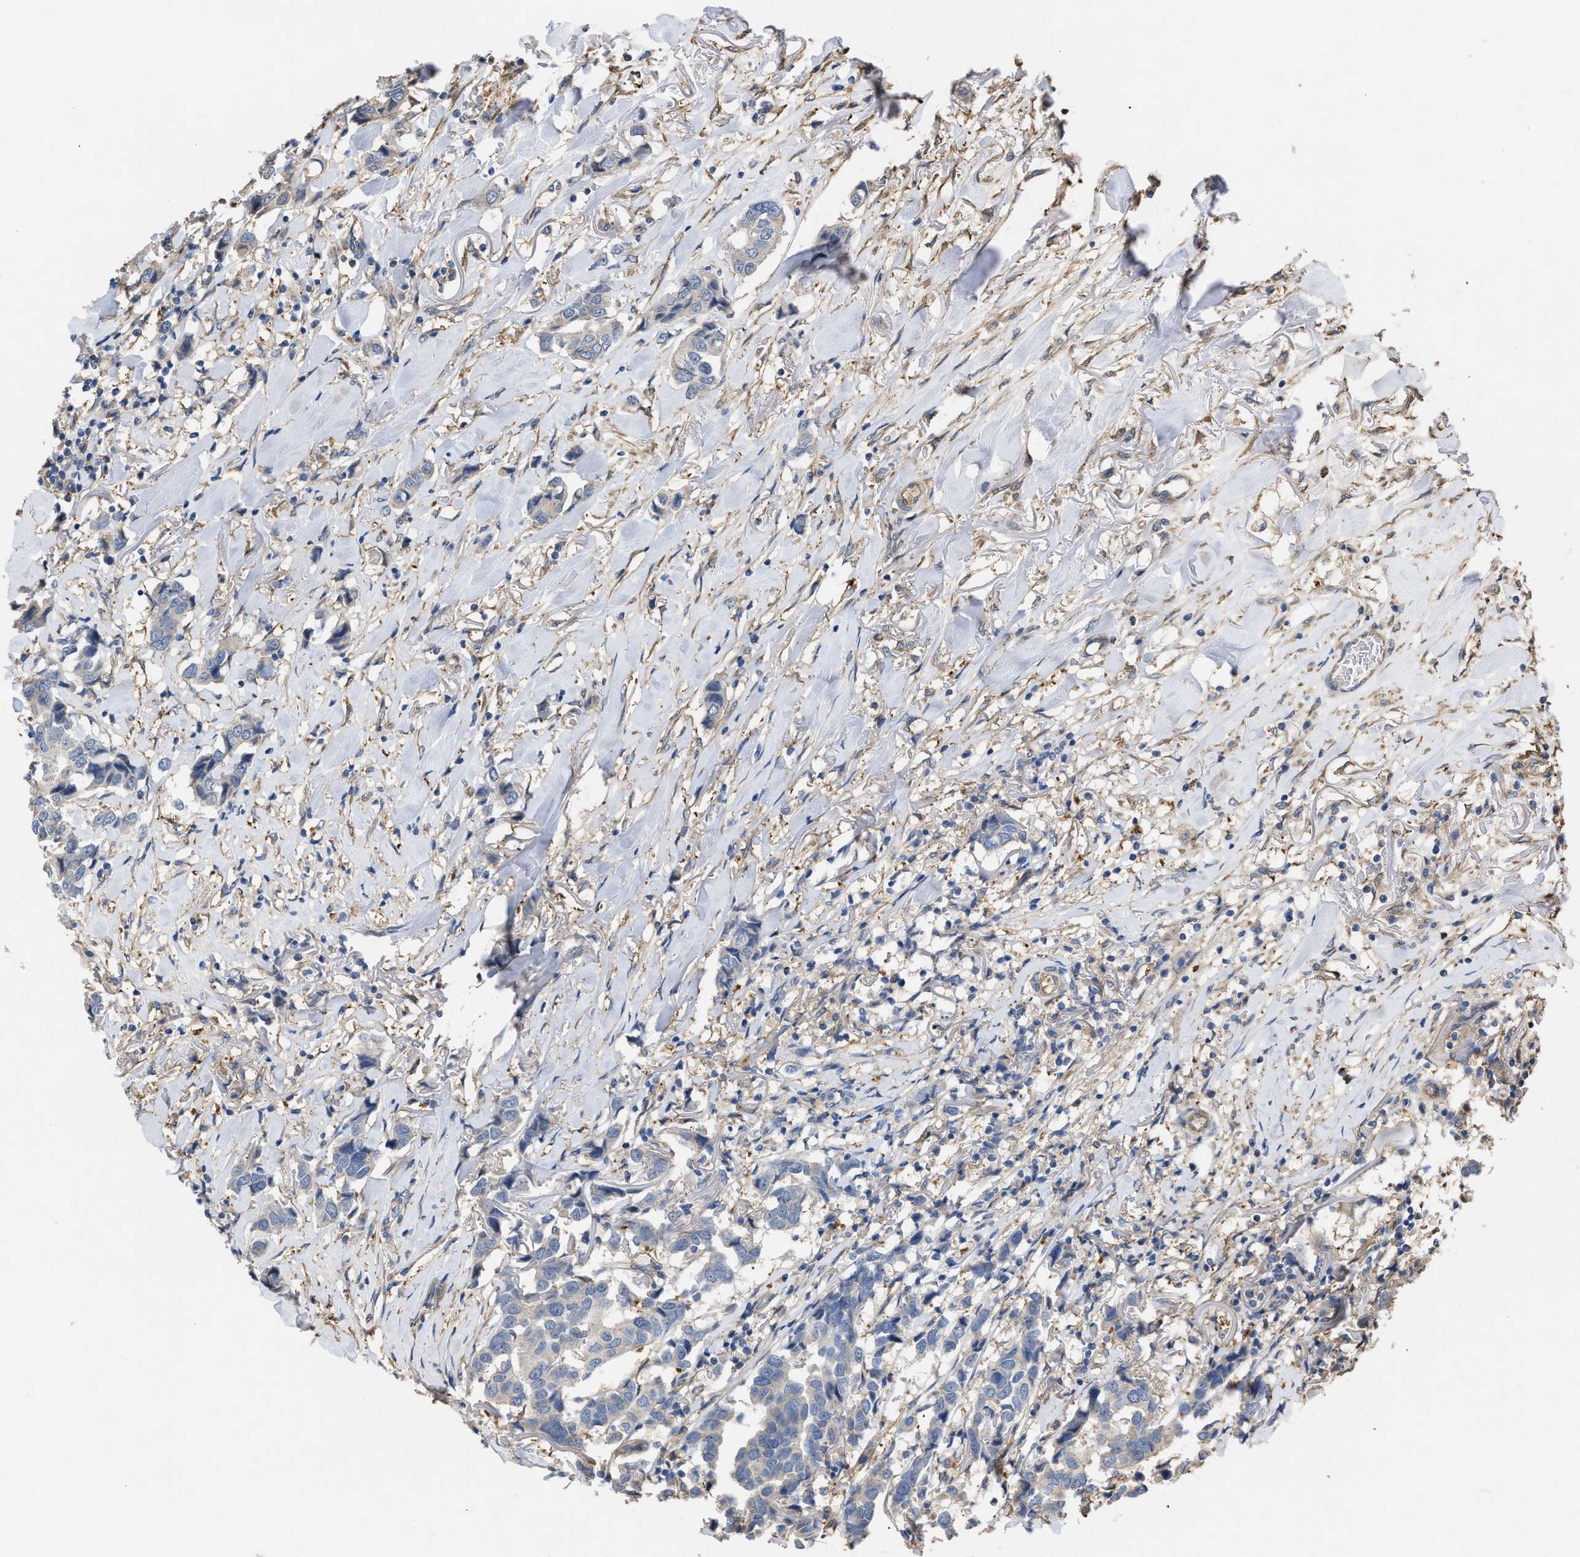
{"staining": {"intensity": "negative", "quantity": "none", "location": "none"}, "tissue": "breast cancer", "cell_type": "Tumor cells", "image_type": "cancer", "snomed": [{"axis": "morphology", "description": "Duct carcinoma"}, {"axis": "topography", "description": "Breast"}], "caption": "This is an immunohistochemistry micrograph of breast cancer. There is no staining in tumor cells.", "gene": "SLC4A11", "patient": {"sex": "female", "age": 80}}